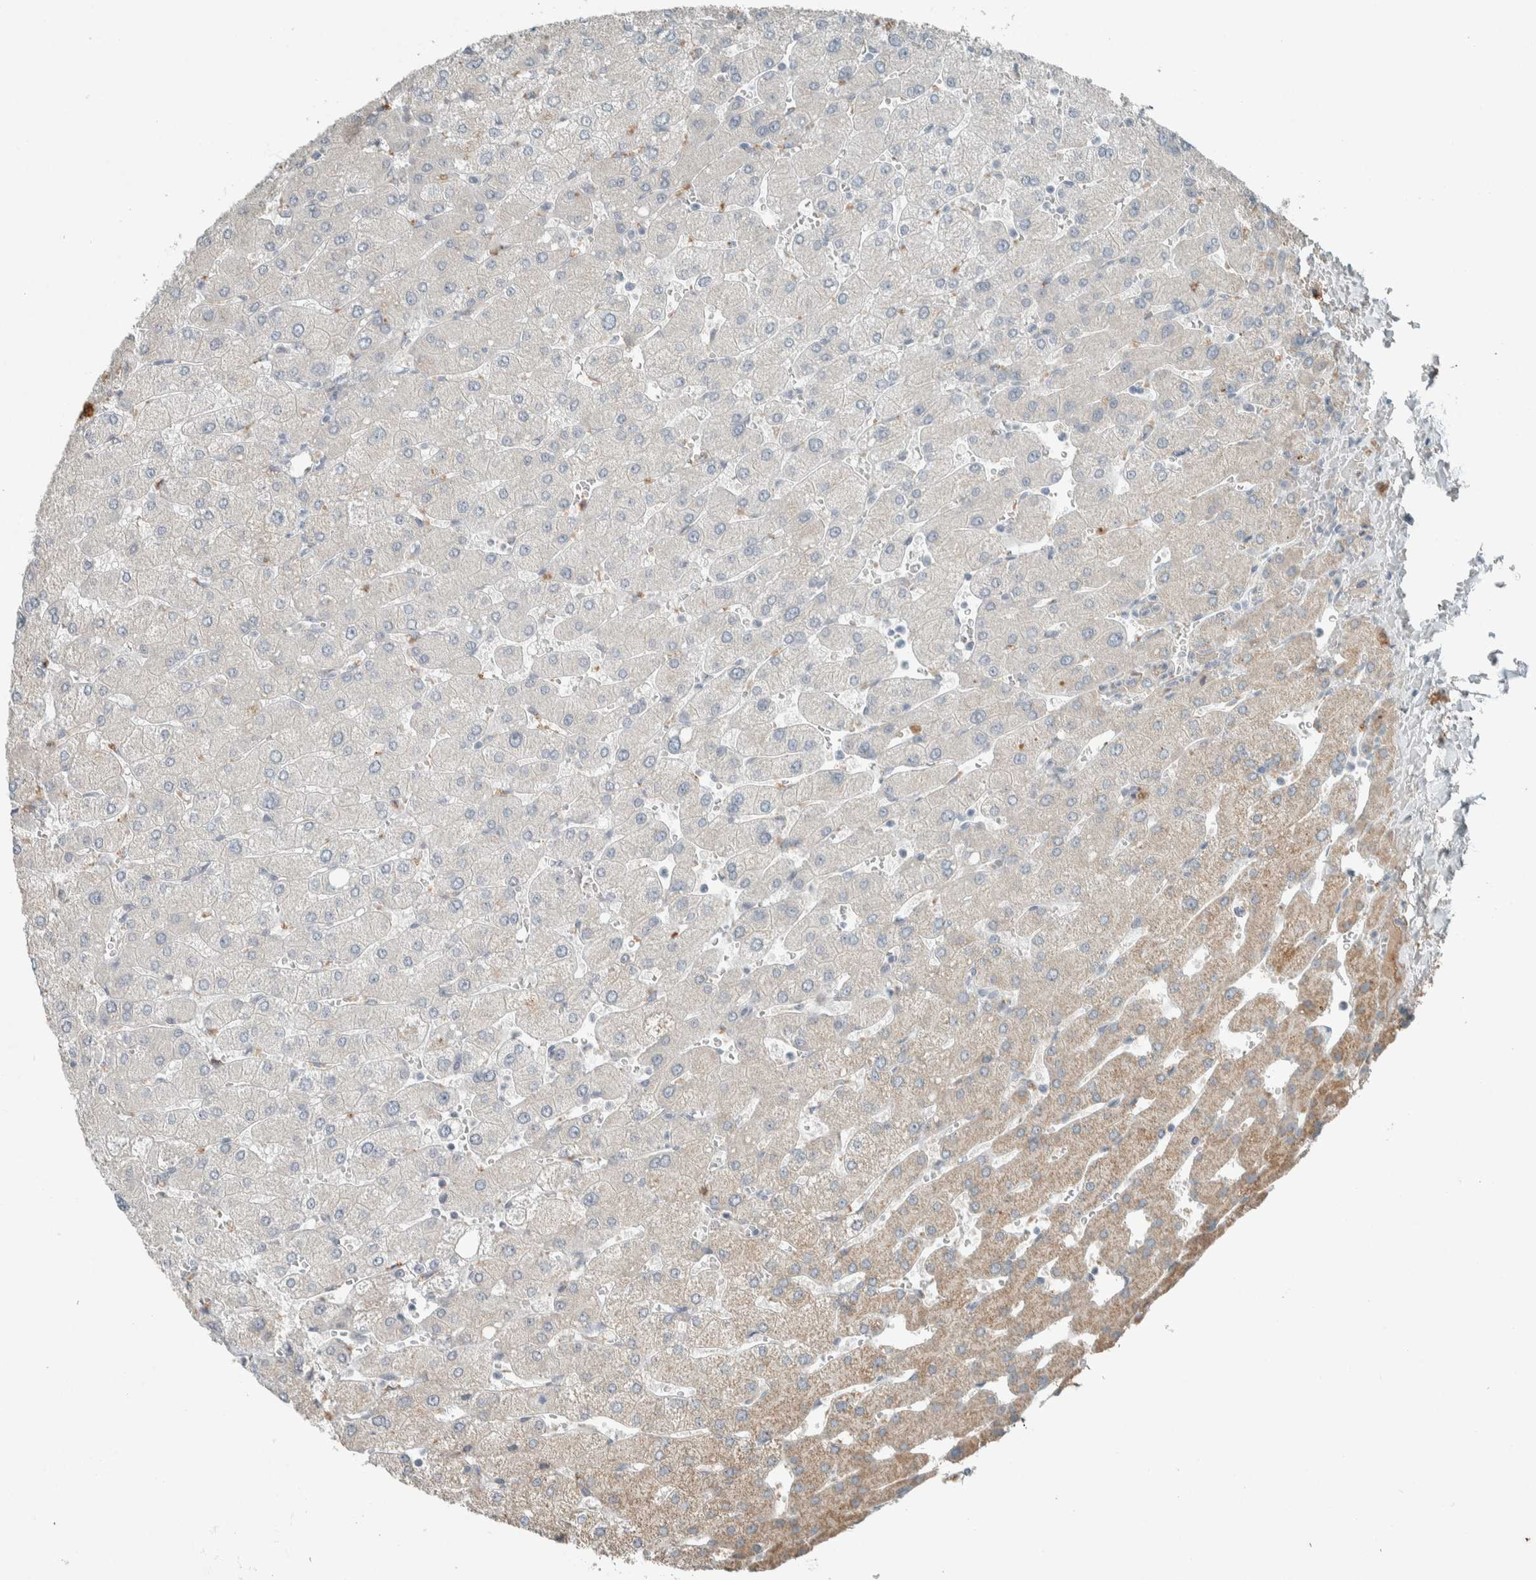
{"staining": {"intensity": "negative", "quantity": "none", "location": "none"}, "tissue": "liver", "cell_type": "Cholangiocytes", "image_type": "normal", "snomed": [{"axis": "morphology", "description": "Normal tissue, NOS"}, {"axis": "topography", "description": "Liver"}], "caption": "Immunohistochemistry of benign human liver demonstrates no staining in cholangiocytes. The staining was performed using DAB to visualize the protein expression in brown, while the nuclei were stained in blue with hematoxylin (Magnification: 20x).", "gene": "CERCAM", "patient": {"sex": "male", "age": 55}}